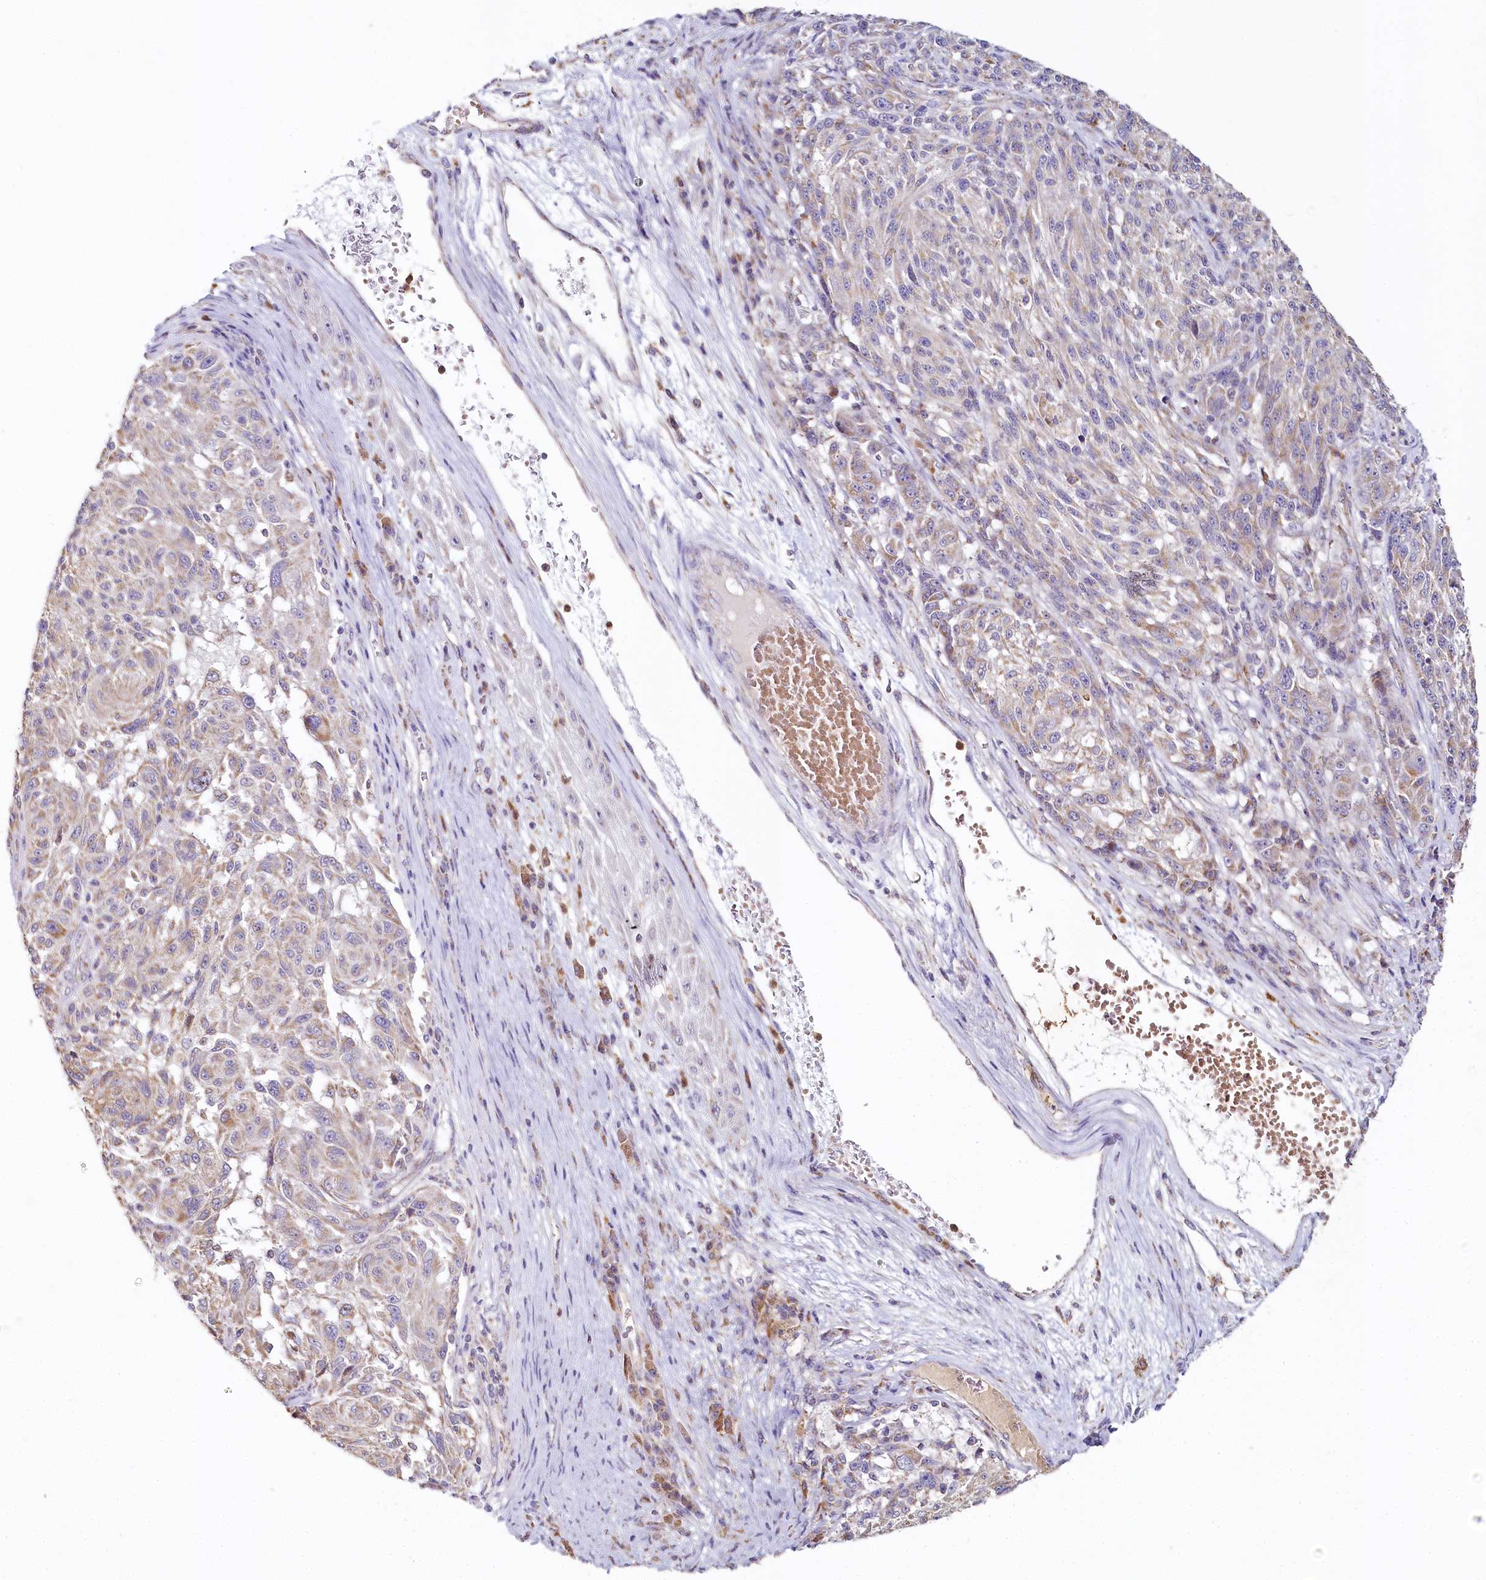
{"staining": {"intensity": "weak", "quantity": "<25%", "location": "cytoplasmic/membranous"}, "tissue": "melanoma", "cell_type": "Tumor cells", "image_type": "cancer", "snomed": [{"axis": "morphology", "description": "Malignant melanoma, NOS"}, {"axis": "topography", "description": "Skin"}], "caption": "The immunohistochemistry histopathology image has no significant expression in tumor cells of melanoma tissue. (IHC, brightfield microscopy, high magnification).", "gene": "MMP25", "patient": {"sex": "male", "age": 53}}